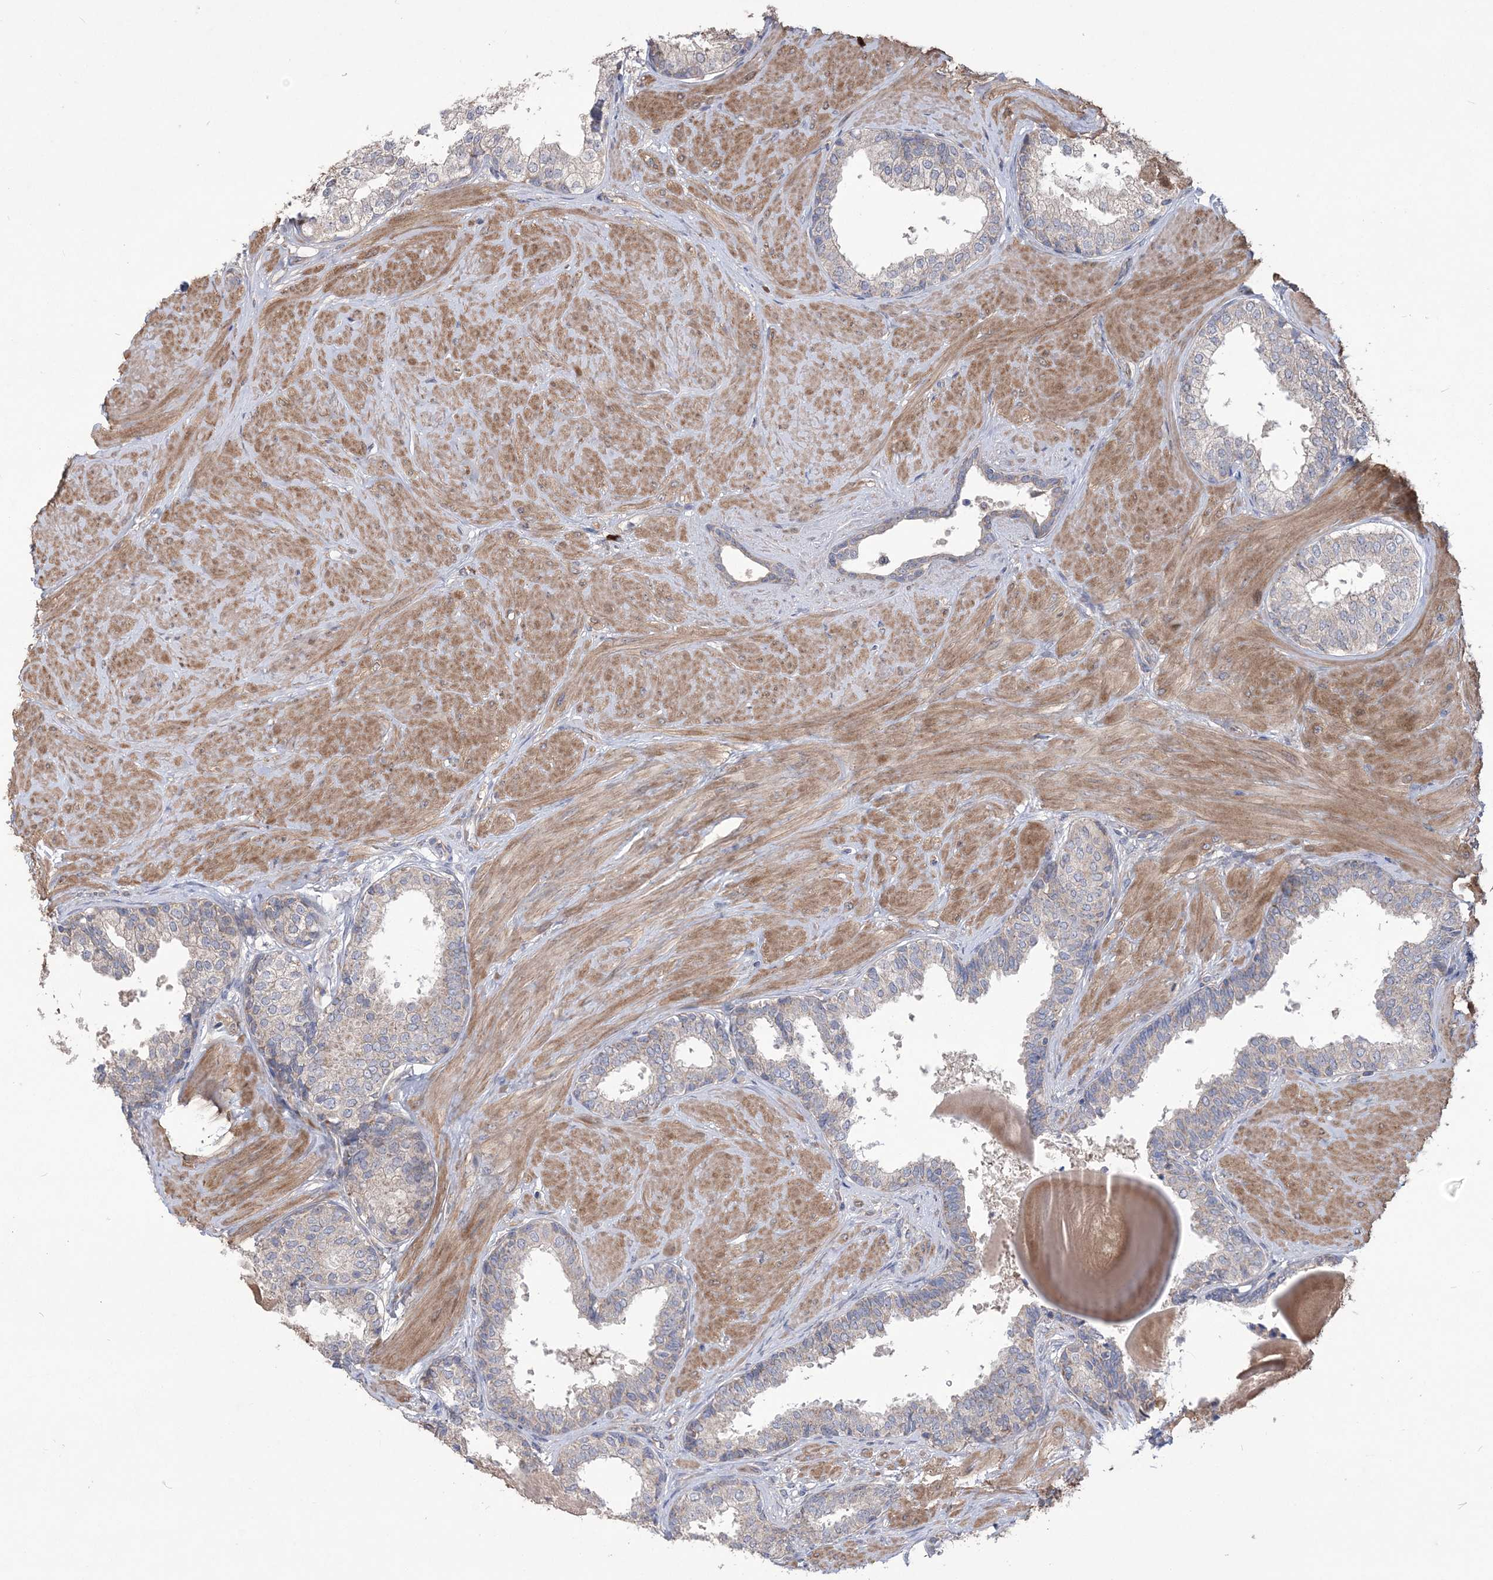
{"staining": {"intensity": "weak", "quantity": "<25%", "location": "cytoplasmic/membranous"}, "tissue": "prostate", "cell_type": "Glandular cells", "image_type": "normal", "snomed": [{"axis": "morphology", "description": "Normal tissue, NOS"}, {"axis": "topography", "description": "Prostate"}], "caption": "Immunohistochemistry (IHC) image of benign prostate: human prostate stained with DAB reveals no significant protein positivity in glandular cells.", "gene": "MTRF1L", "patient": {"sex": "male", "age": 48}}